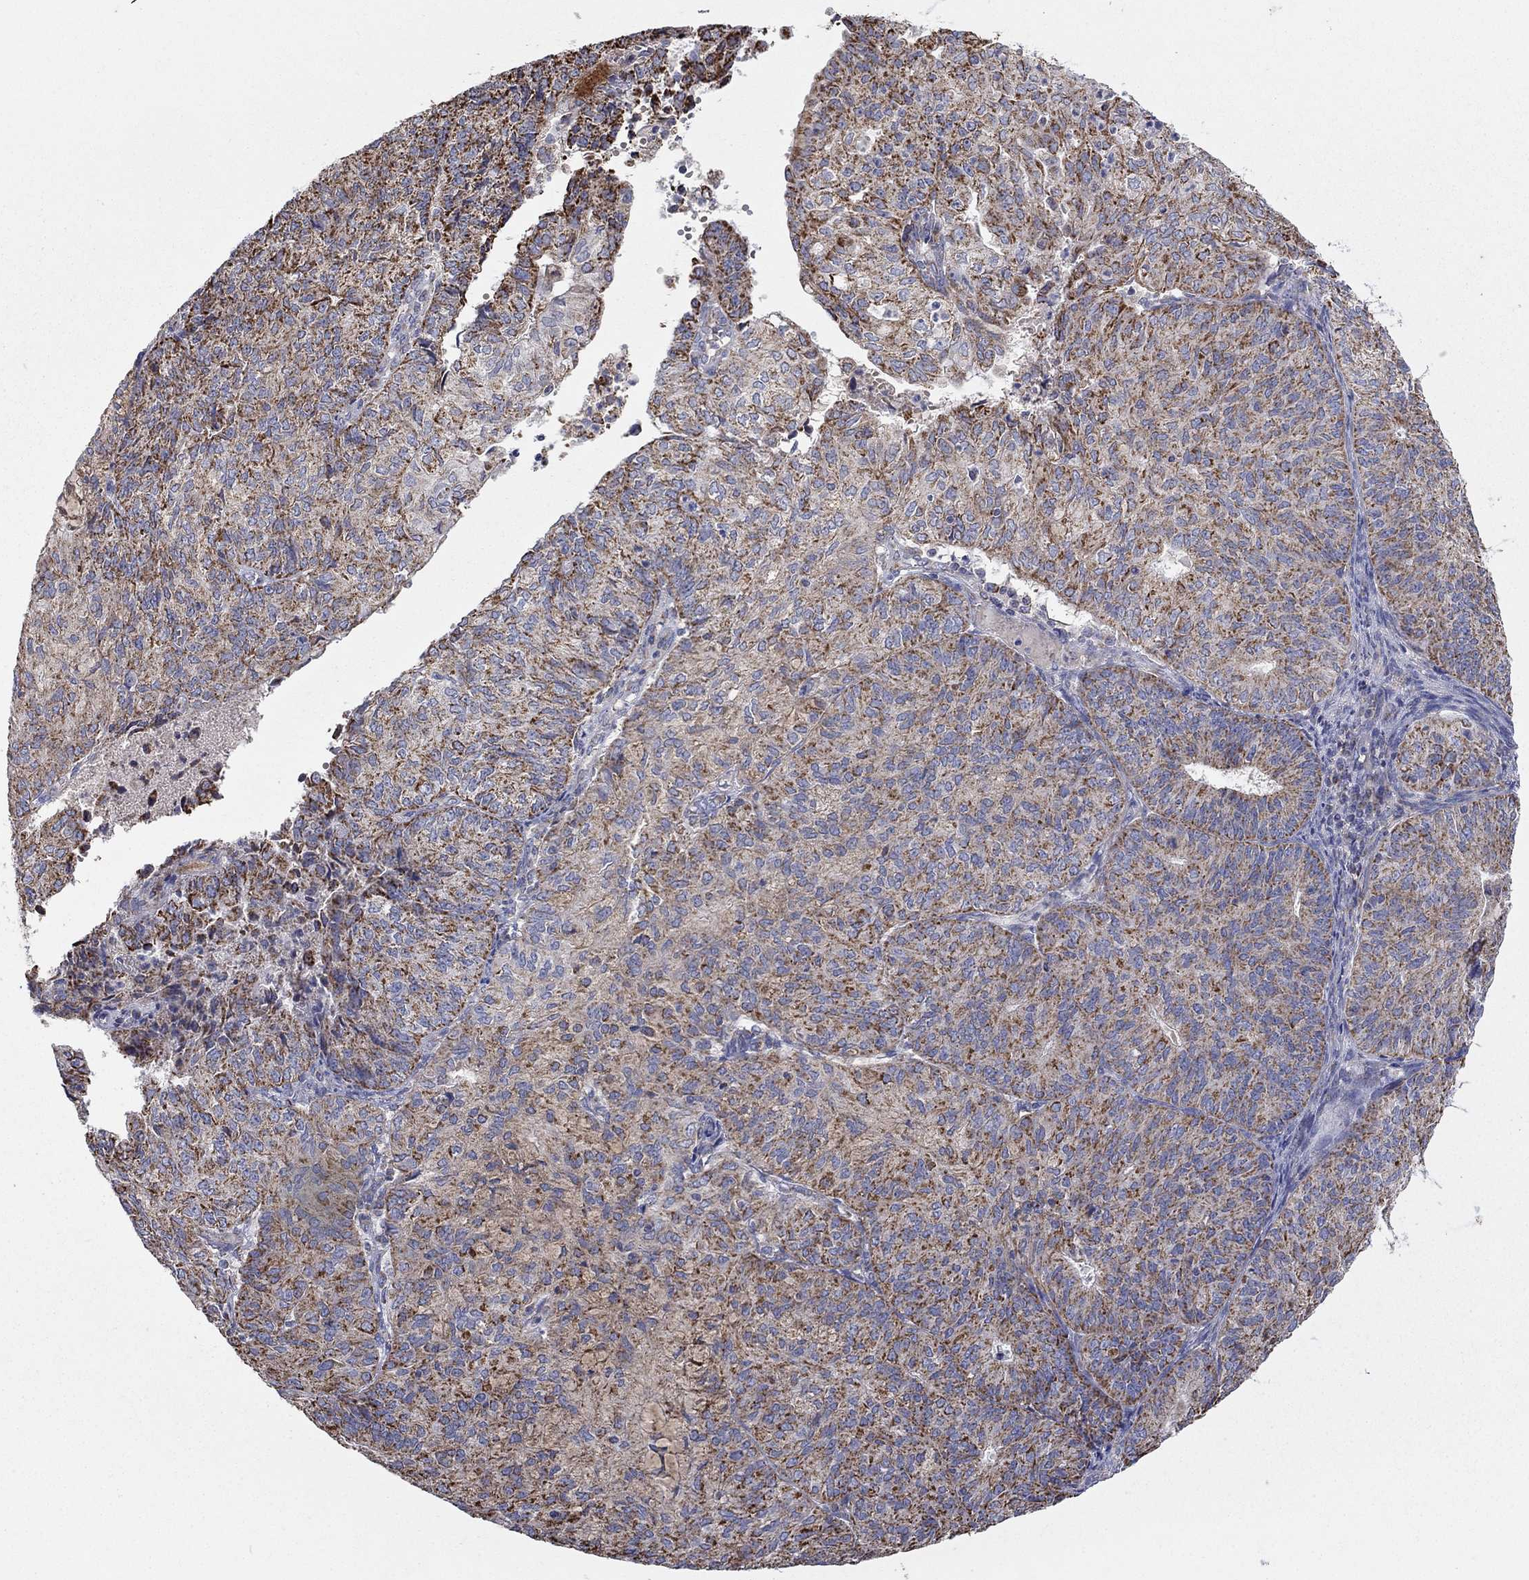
{"staining": {"intensity": "strong", "quantity": "25%-75%", "location": "cytoplasmic/membranous"}, "tissue": "endometrial cancer", "cell_type": "Tumor cells", "image_type": "cancer", "snomed": [{"axis": "morphology", "description": "Adenocarcinoma, NOS"}, {"axis": "topography", "description": "Endometrium"}], "caption": "Immunohistochemical staining of endometrial cancer demonstrates strong cytoplasmic/membranous protein positivity in approximately 25%-75% of tumor cells.", "gene": "HPS5", "patient": {"sex": "female", "age": 82}}